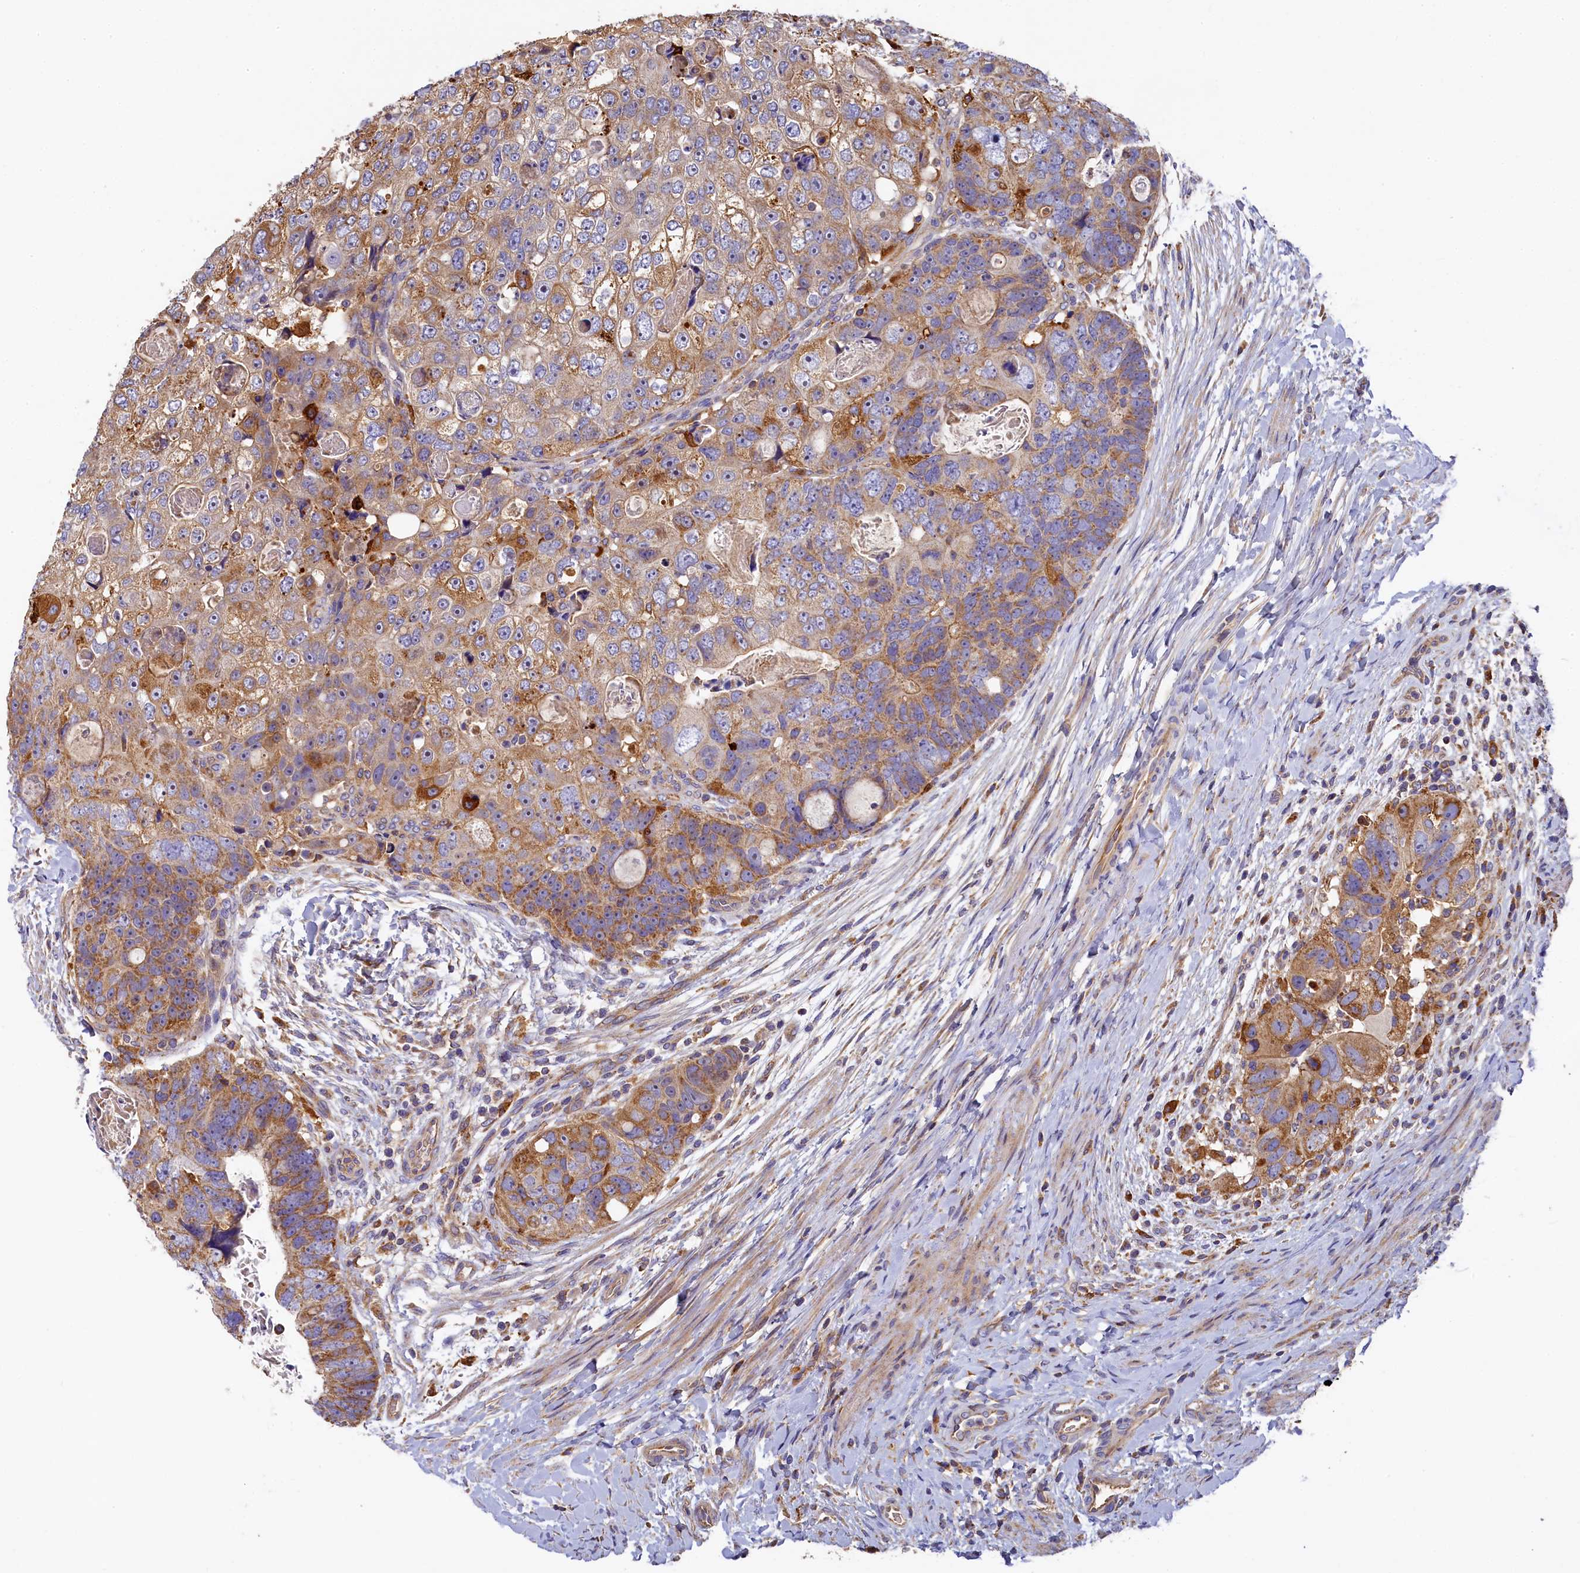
{"staining": {"intensity": "moderate", "quantity": "25%-75%", "location": "cytoplasmic/membranous"}, "tissue": "colorectal cancer", "cell_type": "Tumor cells", "image_type": "cancer", "snomed": [{"axis": "morphology", "description": "Adenocarcinoma, NOS"}, {"axis": "topography", "description": "Rectum"}], "caption": "Immunohistochemistry (IHC) histopathology image of human colorectal adenocarcinoma stained for a protein (brown), which shows medium levels of moderate cytoplasmic/membranous expression in about 25%-75% of tumor cells.", "gene": "SEC31B", "patient": {"sex": "male", "age": 59}}